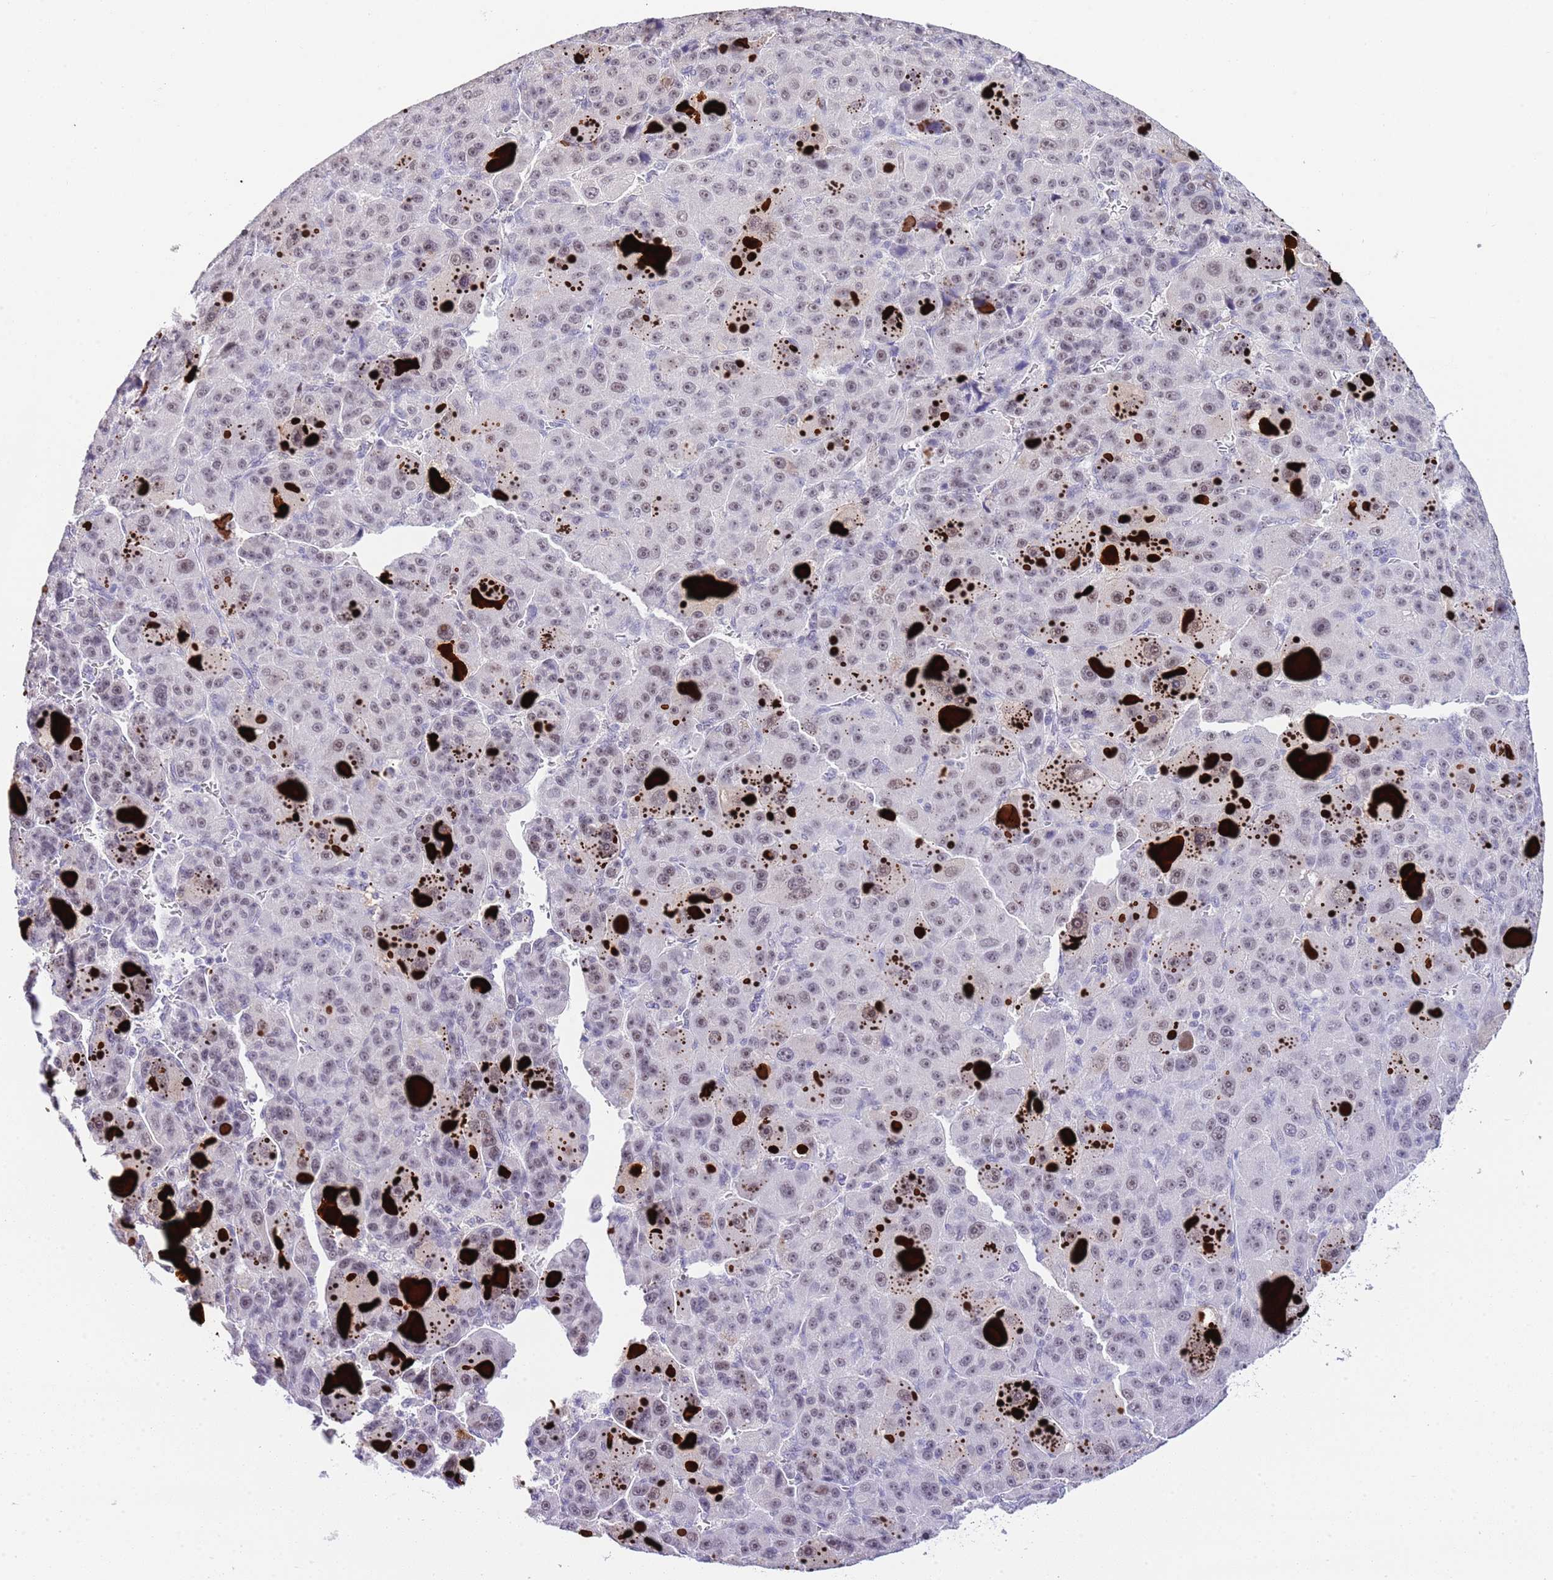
{"staining": {"intensity": "weak", "quantity": "25%-75%", "location": "nuclear"}, "tissue": "liver cancer", "cell_type": "Tumor cells", "image_type": "cancer", "snomed": [{"axis": "morphology", "description": "Carcinoma, Hepatocellular, NOS"}, {"axis": "topography", "description": "Liver"}], "caption": "The immunohistochemical stain highlights weak nuclear positivity in tumor cells of liver hepatocellular carcinoma tissue. (brown staining indicates protein expression, while blue staining denotes nuclei).", "gene": "NOP56", "patient": {"sex": "male", "age": 76}}